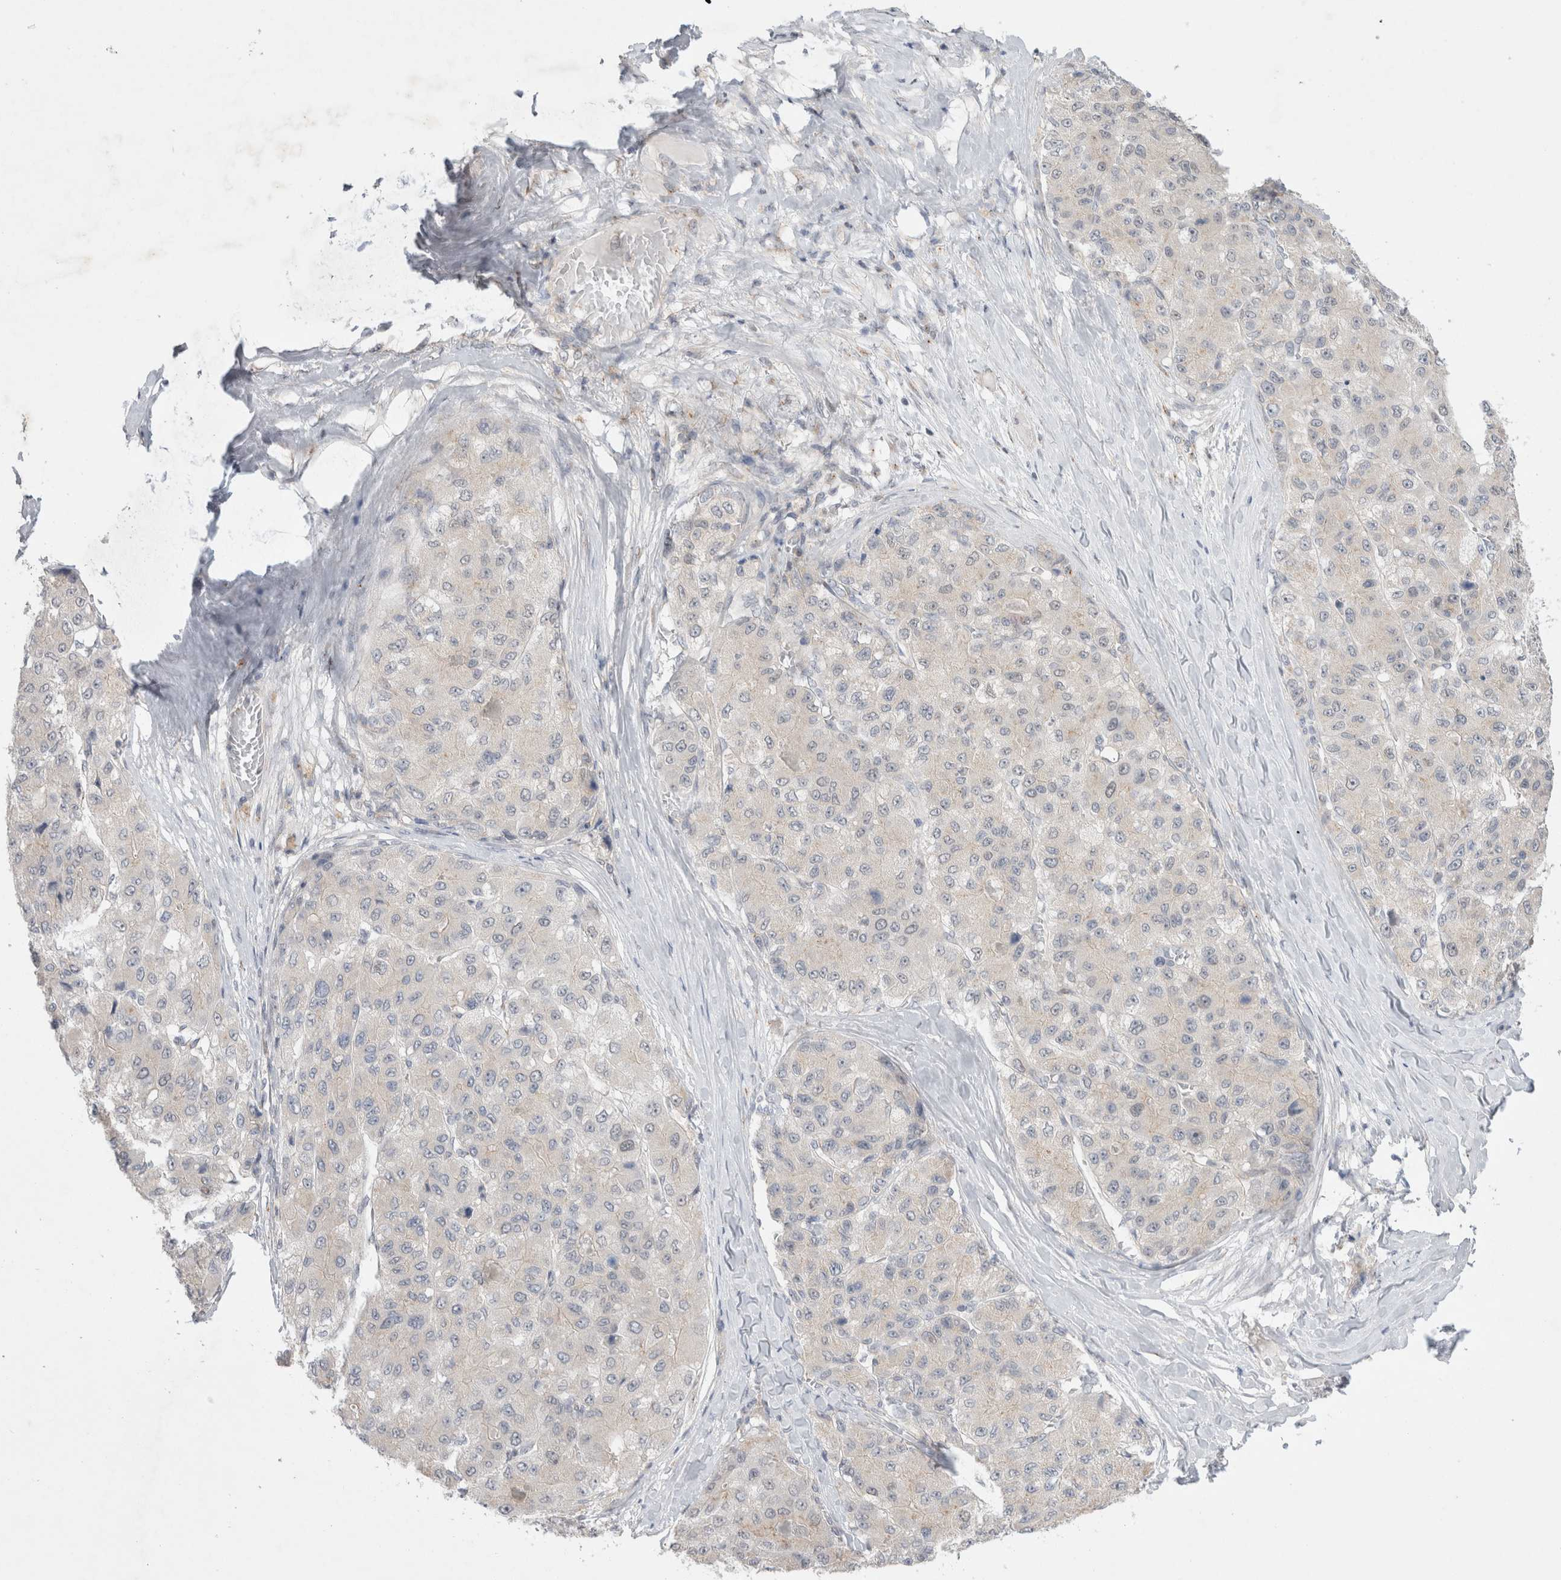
{"staining": {"intensity": "negative", "quantity": "none", "location": "none"}, "tissue": "liver cancer", "cell_type": "Tumor cells", "image_type": "cancer", "snomed": [{"axis": "morphology", "description": "Carcinoma, Hepatocellular, NOS"}, {"axis": "topography", "description": "Liver"}], "caption": "An image of hepatocellular carcinoma (liver) stained for a protein demonstrates no brown staining in tumor cells.", "gene": "BICD2", "patient": {"sex": "male", "age": 80}}